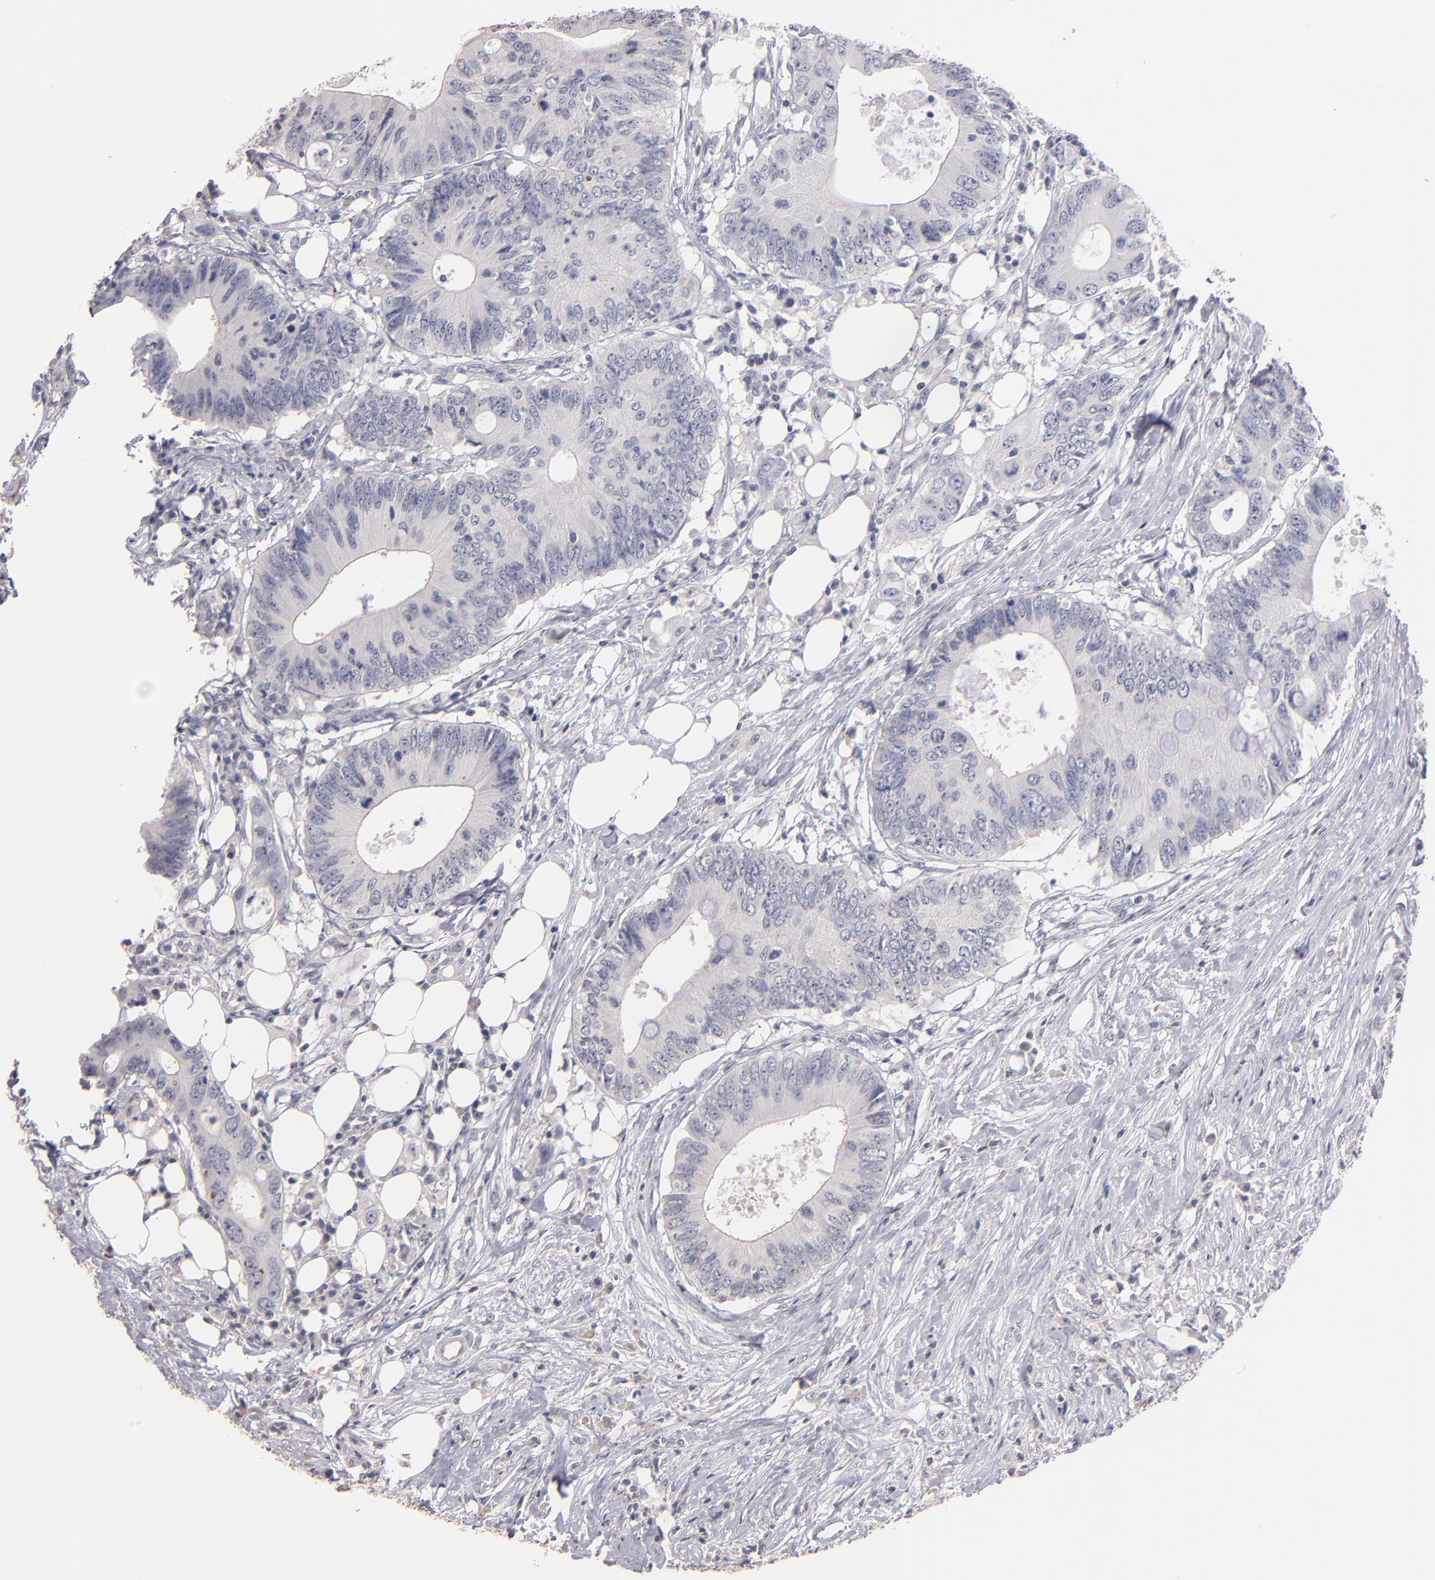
{"staining": {"intensity": "negative", "quantity": "none", "location": "none"}, "tissue": "colorectal cancer", "cell_type": "Tumor cells", "image_type": "cancer", "snomed": [{"axis": "morphology", "description": "Adenocarcinoma, NOS"}, {"axis": "topography", "description": "Colon"}], "caption": "Photomicrograph shows no significant protein staining in tumor cells of colorectal adenocarcinoma. (DAB immunohistochemistry, high magnification).", "gene": "SOX10", "patient": {"sex": "male", "age": 71}}